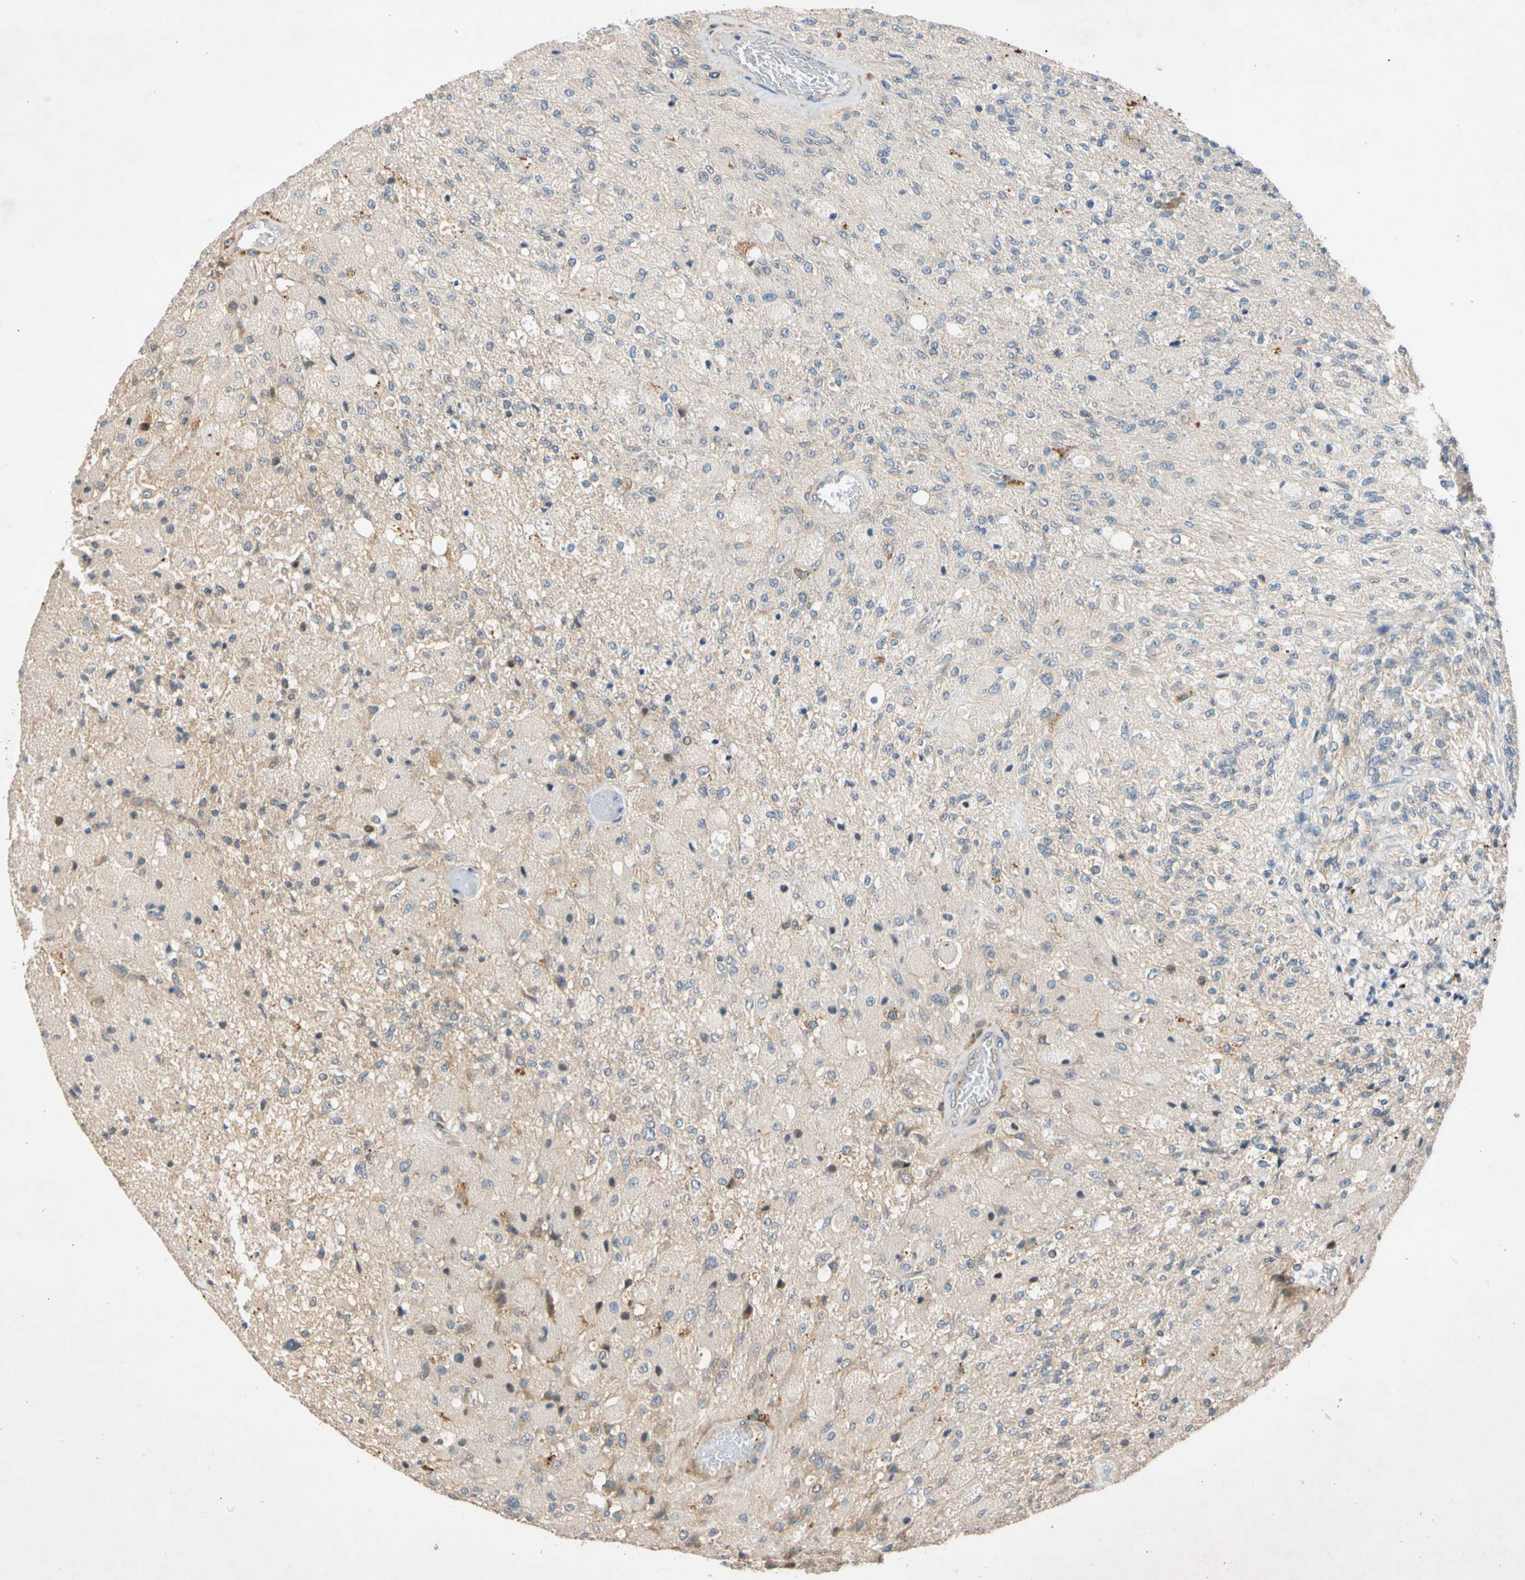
{"staining": {"intensity": "negative", "quantity": "none", "location": "none"}, "tissue": "glioma", "cell_type": "Tumor cells", "image_type": "cancer", "snomed": [{"axis": "morphology", "description": "Normal tissue, NOS"}, {"axis": "morphology", "description": "Glioma, malignant, High grade"}, {"axis": "topography", "description": "Cerebral cortex"}], "caption": "Glioma was stained to show a protein in brown. There is no significant expression in tumor cells.", "gene": "CNST", "patient": {"sex": "male", "age": 77}}